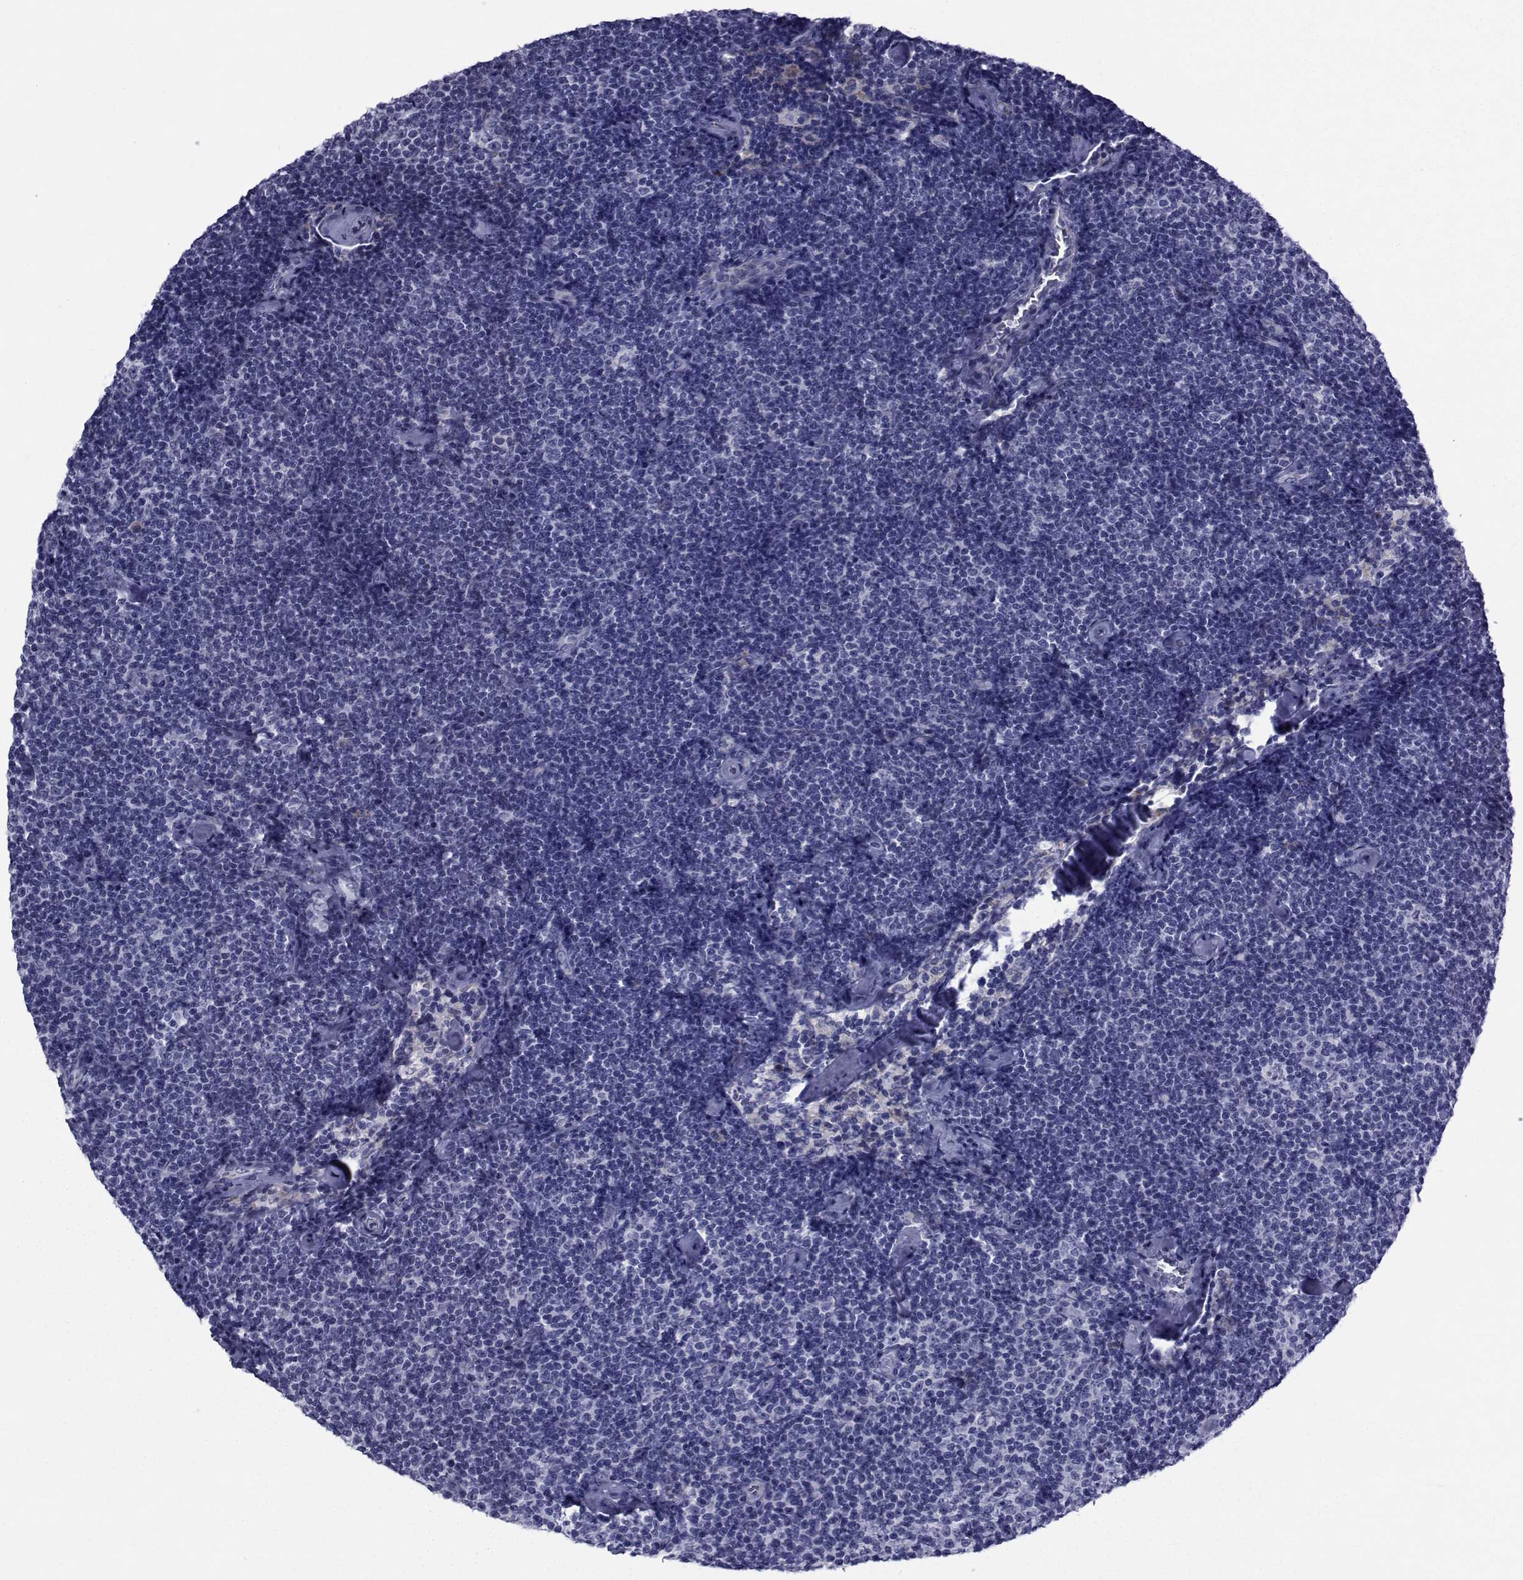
{"staining": {"intensity": "negative", "quantity": "none", "location": "none"}, "tissue": "lymphoma", "cell_type": "Tumor cells", "image_type": "cancer", "snomed": [{"axis": "morphology", "description": "Malignant lymphoma, non-Hodgkin's type, Low grade"}, {"axis": "topography", "description": "Lymph node"}], "caption": "An immunohistochemistry photomicrograph of lymphoma is shown. There is no staining in tumor cells of lymphoma.", "gene": "ROPN1", "patient": {"sex": "male", "age": 81}}